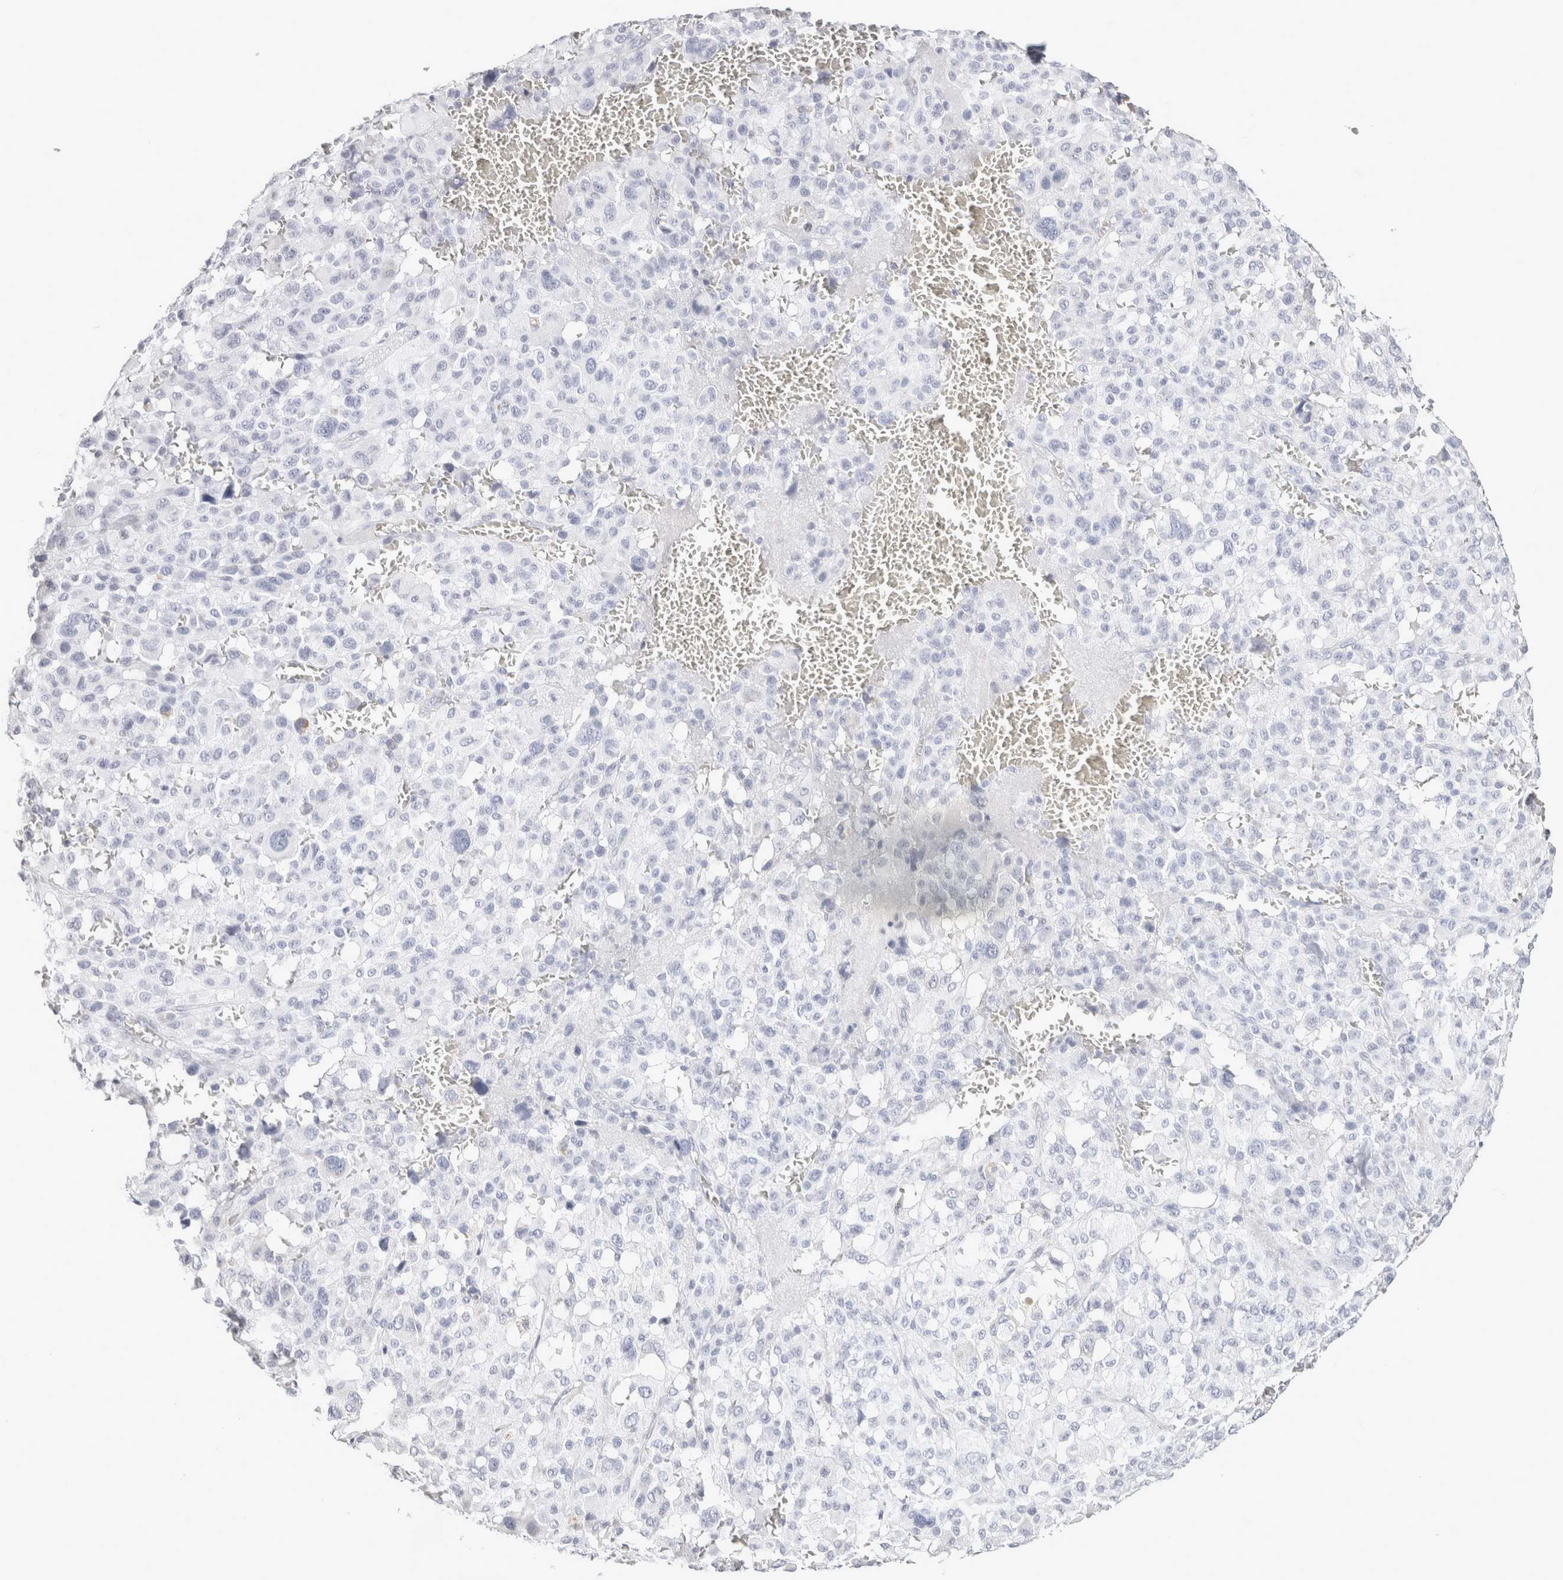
{"staining": {"intensity": "negative", "quantity": "none", "location": "none"}, "tissue": "melanoma", "cell_type": "Tumor cells", "image_type": "cancer", "snomed": [{"axis": "morphology", "description": "Malignant melanoma, Metastatic site"}, {"axis": "topography", "description": "Skin"}], "caption": "High power microscopy micrograph of an immunohistochemistry (IHC) image of melanoma, revealing no significant positivity in tumor cells. (Stains: DAB IHC with hematoxylin counter stain, Microscopy: brightfield microscopy at high magnification).", "gene": "GARIN1A", "patient": {"sex": "female", "age": 74}}